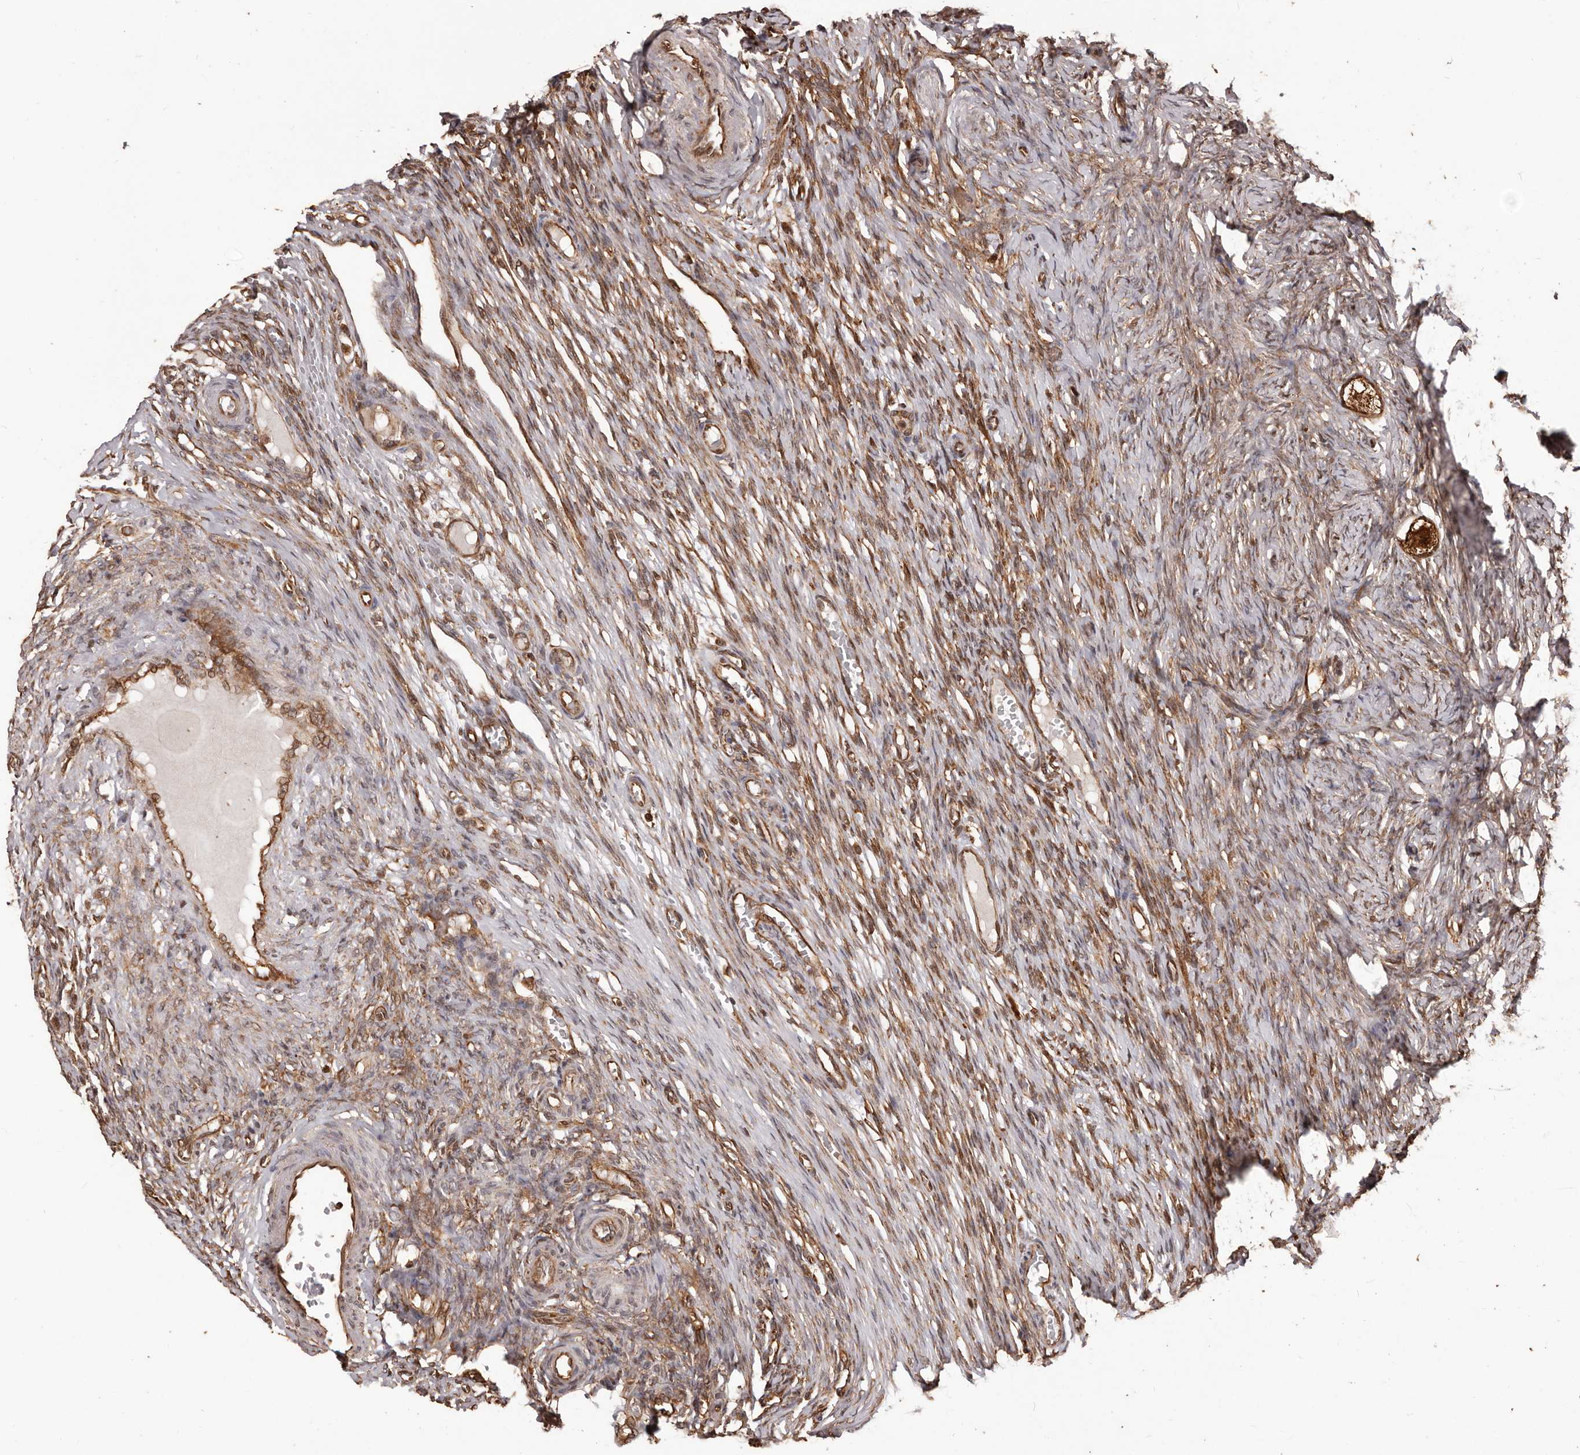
{"staining": {"intensity": "strong", "quantity": ">75%", "location": "cytoplasmic/membranous"}, "tissue": "ovary", "cell_type": "Follicle cells", "image_type": "normal", "snomed": [{"axis": "morphology", "description": "Adenocarcinoma, NOS"}, {"axis": "topography", "description": "Endometrium"}], "caption": "A high-resolution image shows immunohistochemistry (IHC) staining of benign ovary, which displays strong cytoplasmic/membranous staining in about >75% of follicle cells. The staining was performed using DAB (3,3'-diaminobenzidine) to visualize the protein expression in brown, while the nuclei were stained in blue with hematoxylin (Magnification: 20x).", "gene": "MTO1", "patient": {"sex": "female", "age": 32}}